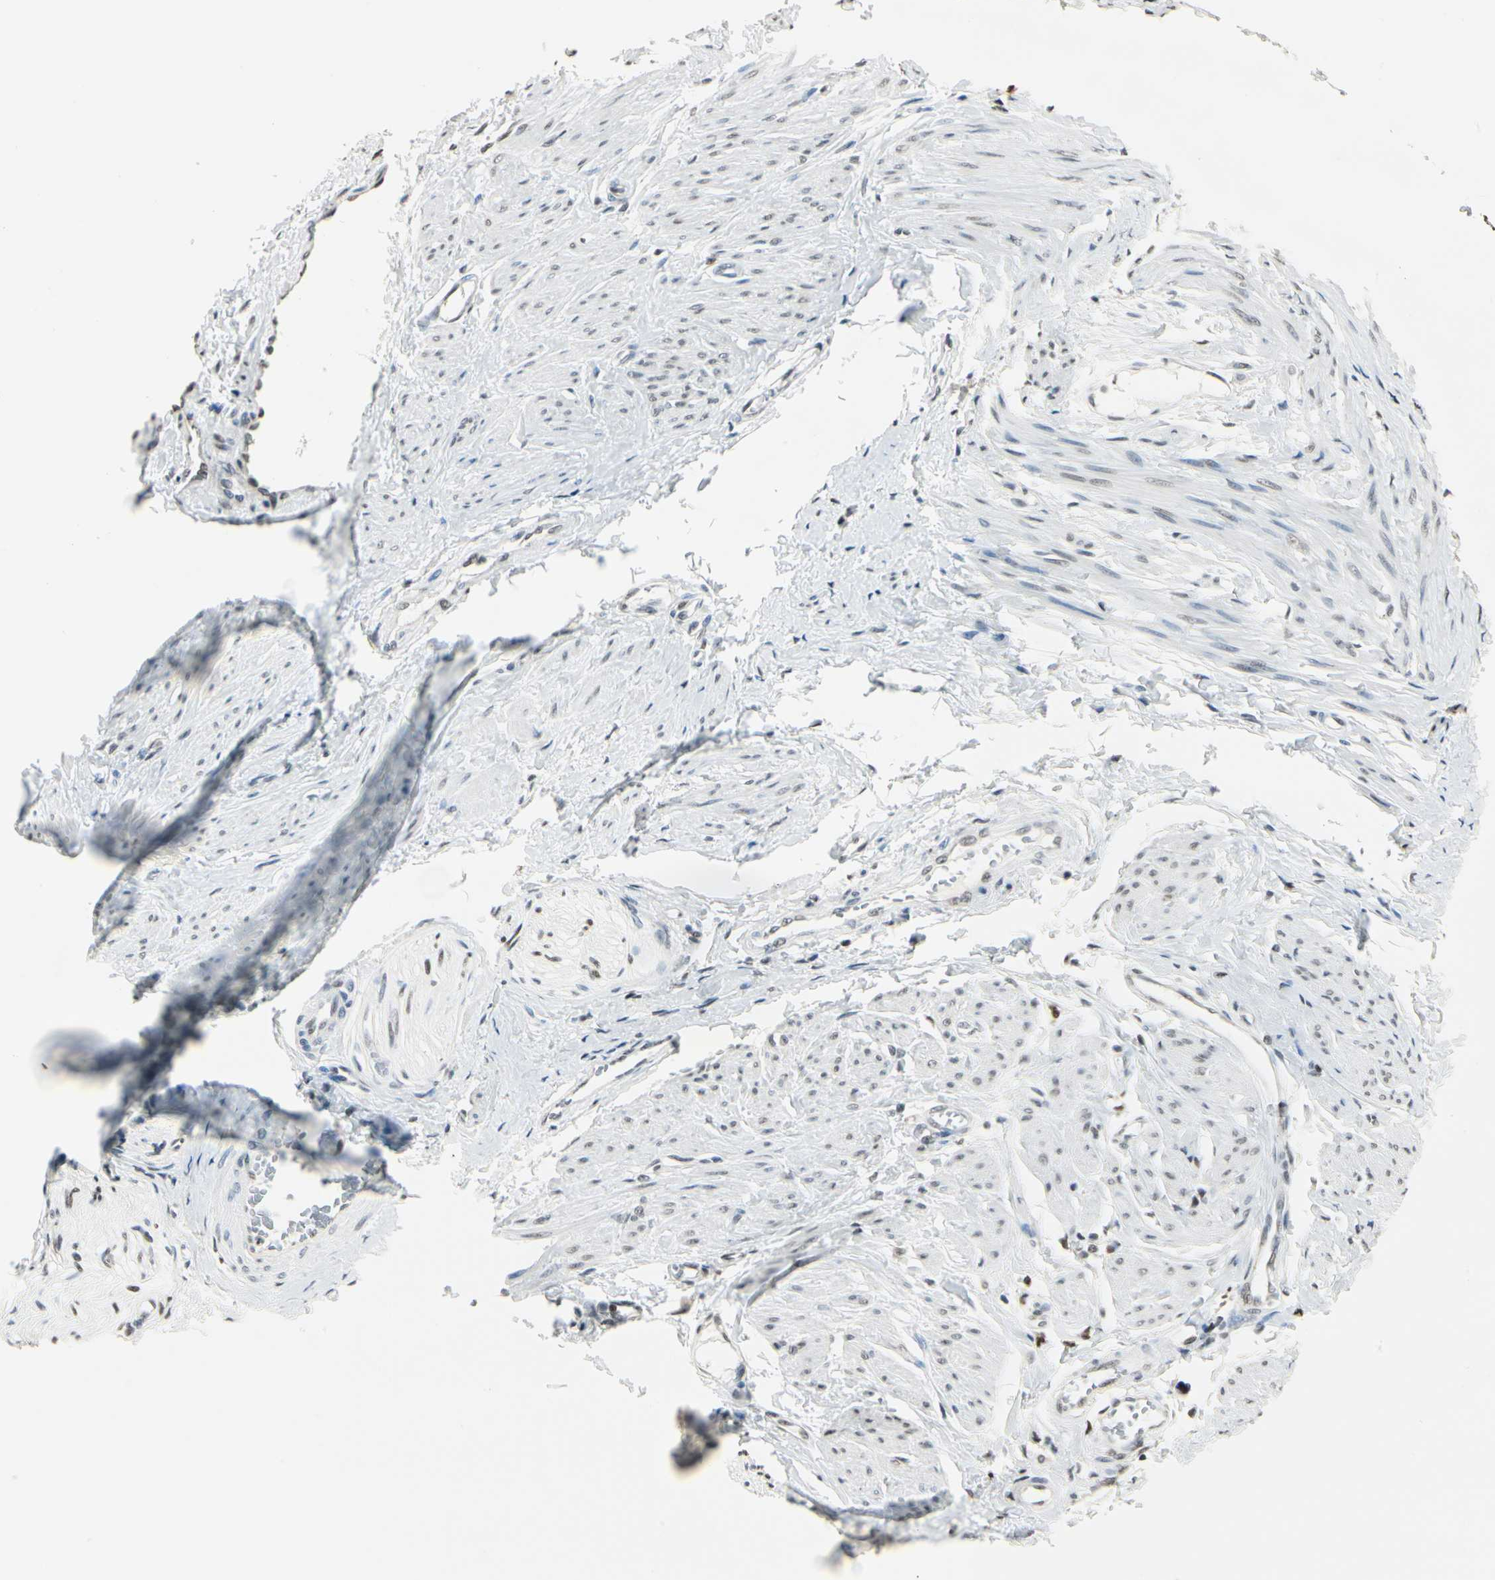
{"staining": {"intensity": "negative", "quantity": "none", "location": "none"}, "tissue": "smooth muscle", "cell_type": "Smooth muscle cells", "image_type": "normal", "snomed": [{"axis": "morphology", "description": "Normal tissue, NOS"}, {"axis": "topography", "description": "Smooth muscle"}, {"axis": "topography", "description": "Uterus"}], "caption": "This is an immunohistochemistry (IHC) image of benign smooth muscle. There is no staining in smooth muscle cells.", "gene": "FANCG", "patient": {"sex": "female", "age": 39}}